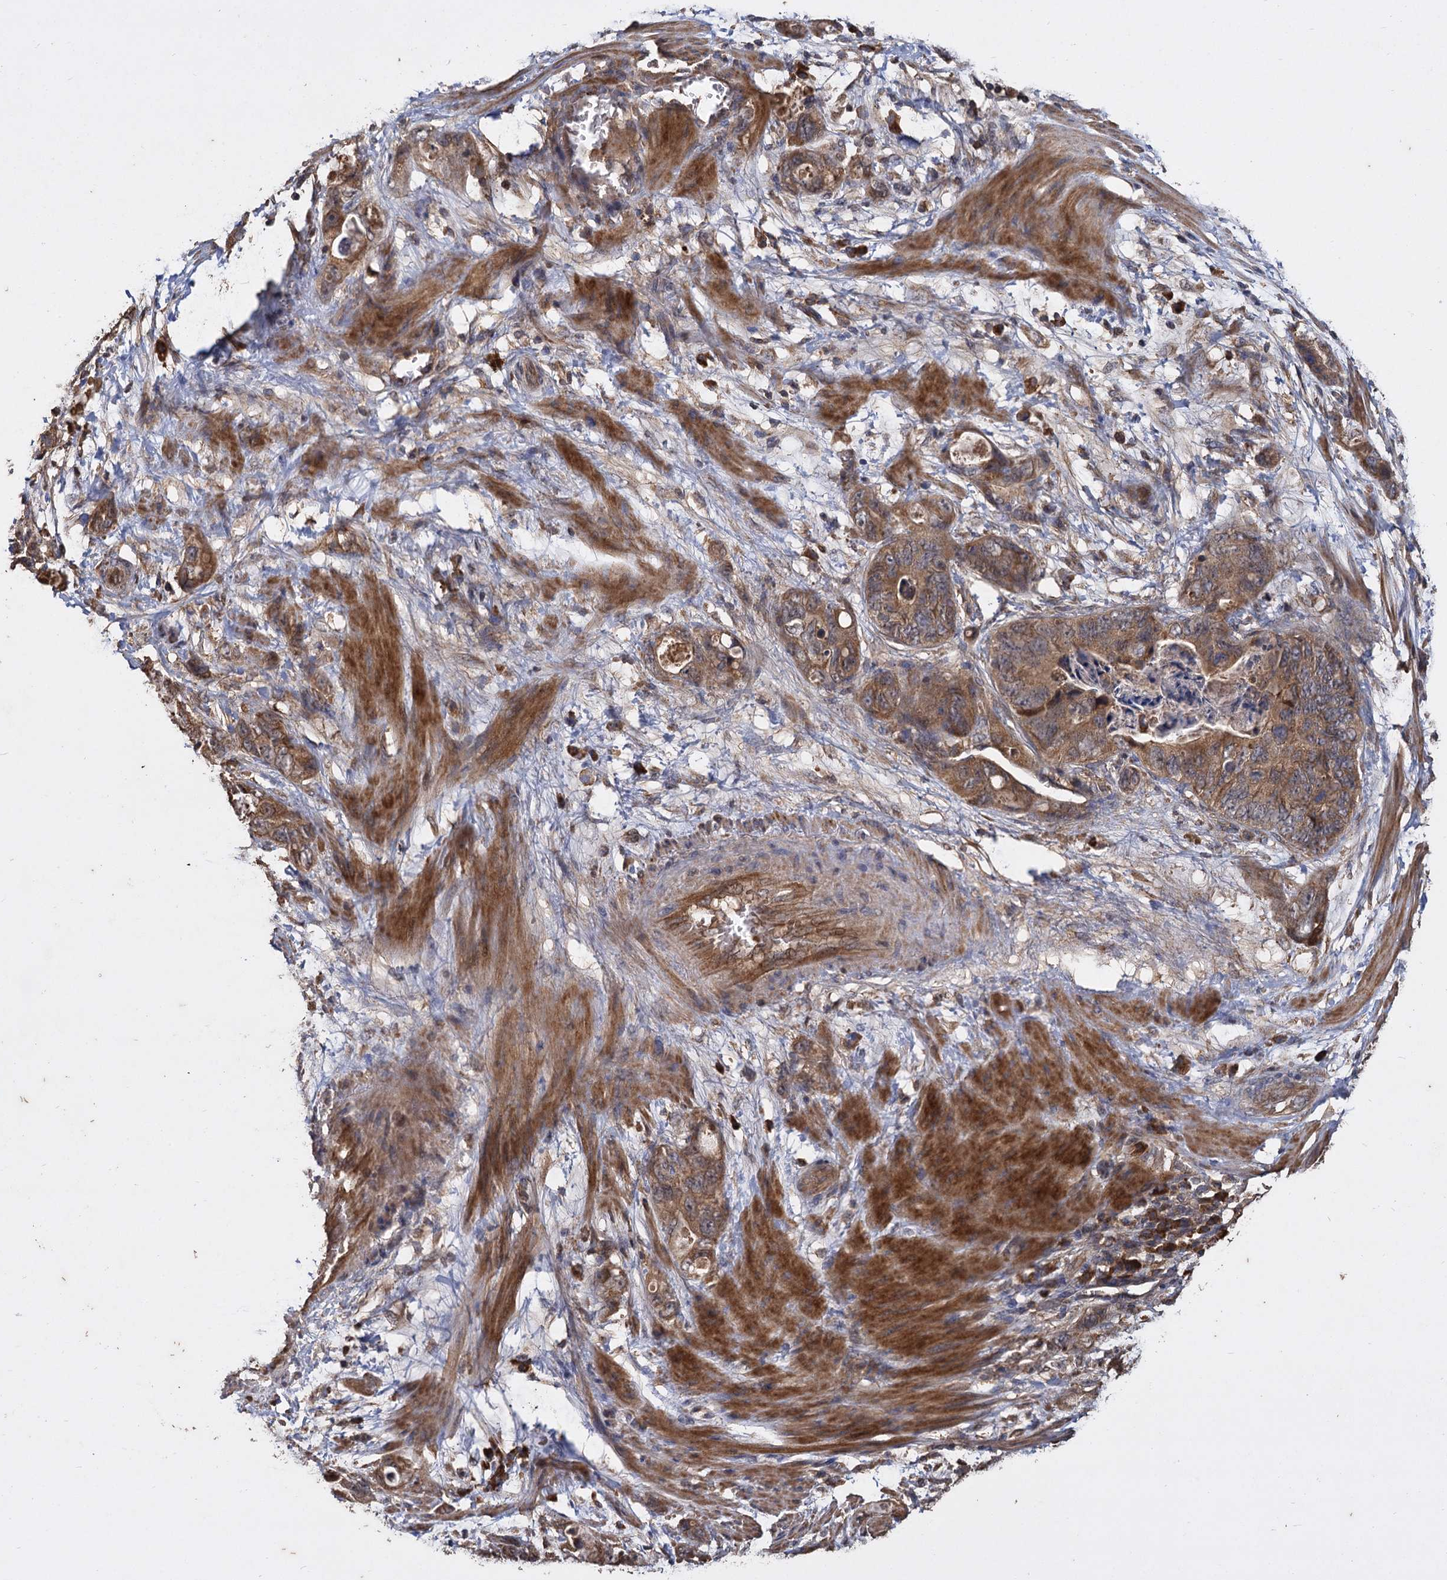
{"staining": {"intensity": "moderate", "quantity": ">75%", "location": "cytoplasmic/membranous"}, "tissue": "stomach cancer", "cell_type": "Tumor cells", "image_type": "cancer", "snomed": [{"axis": "morphology", "description": "Adenocarcinoma, NOS"}, {"axis": "topography", "description": "Stomach"}], "caption": "Tumor cells reveal medium levels of moderate cytoplasmic/membranous expression in about >75% of cells in adenocarcinoma (stomach).", "gene": "GCLC", "patient": {"sex": "female", "age": 89}}